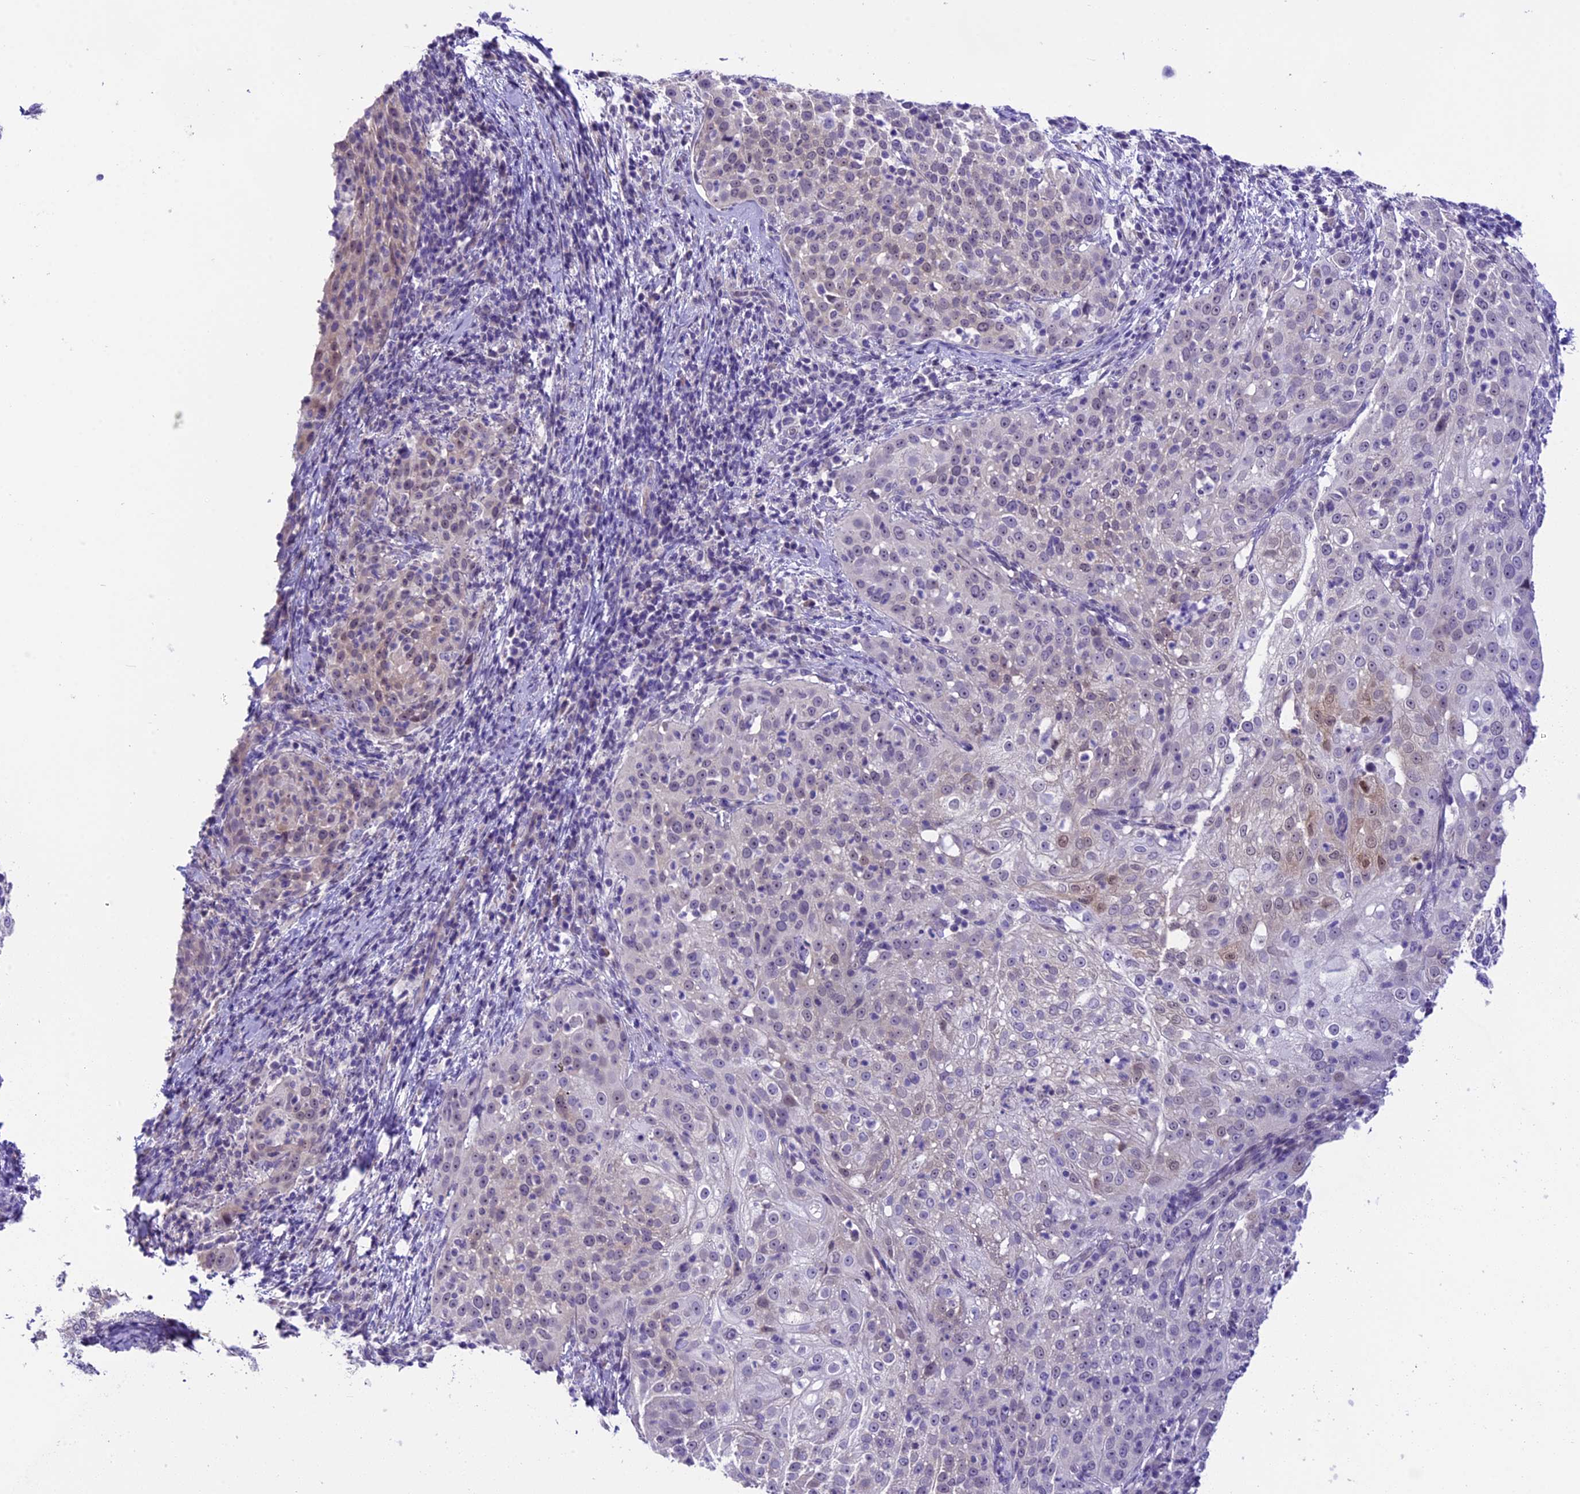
{"staining": {"intensity": "negative", "quantity": "none", "location": "none"}, "tissue": "cervical cancer", "cell_type": "Tumor cells", "image_type": "cancer", "snomed": [{"axis": "morphology", "description": "Squamous cell carcinoma, NOS"}, {"axis": "topography", "description": "Cervix"}], "caption": "This is a image of immunohistochemistry staining of cervical cancer (squamous cell carcinoma), which shows no expression in tumor cells.", "gene": "PRR15", "patient": {"sex": "female", "age": 57}}